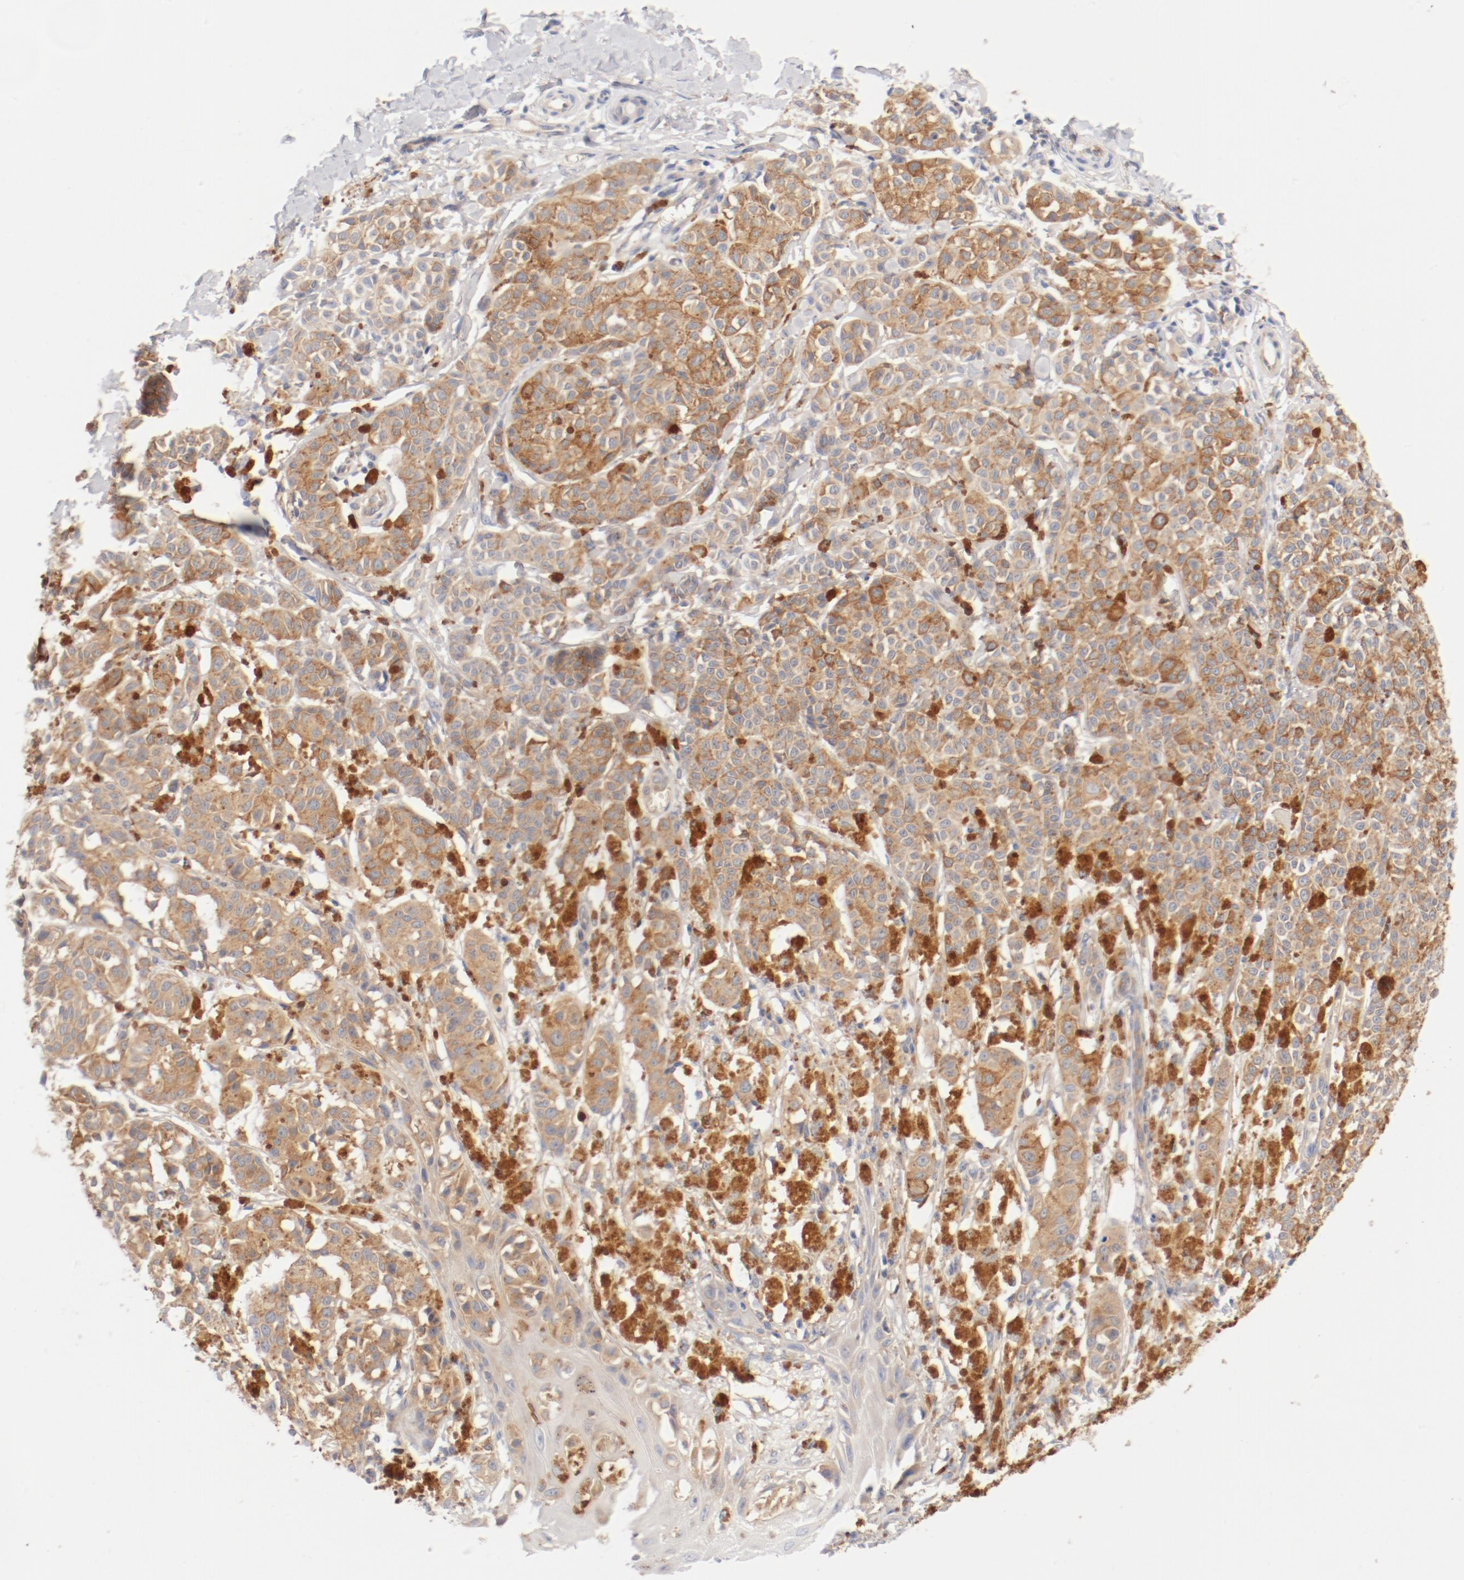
{"staining": {"intensity": "moderate", "quantity": ">75%", "location": "cytoplasmic/membranous"}, "tissue": "melanoma", "cell_type": "Tumor cells", "image_type": "cancer", "snomed": [{"axis": "morphology", "description": "Malignant melanoma, NOS"}, {"axis": "topography", "description": "Skin"}], "caption": "Protein staining of melanoma tissue demonstrates moderate cytoplasmic/membranous positivity in approximately >75% of tumor cells.", "gene": "DYNC1H1", "patient": {"sex": "male", "age": 76}}